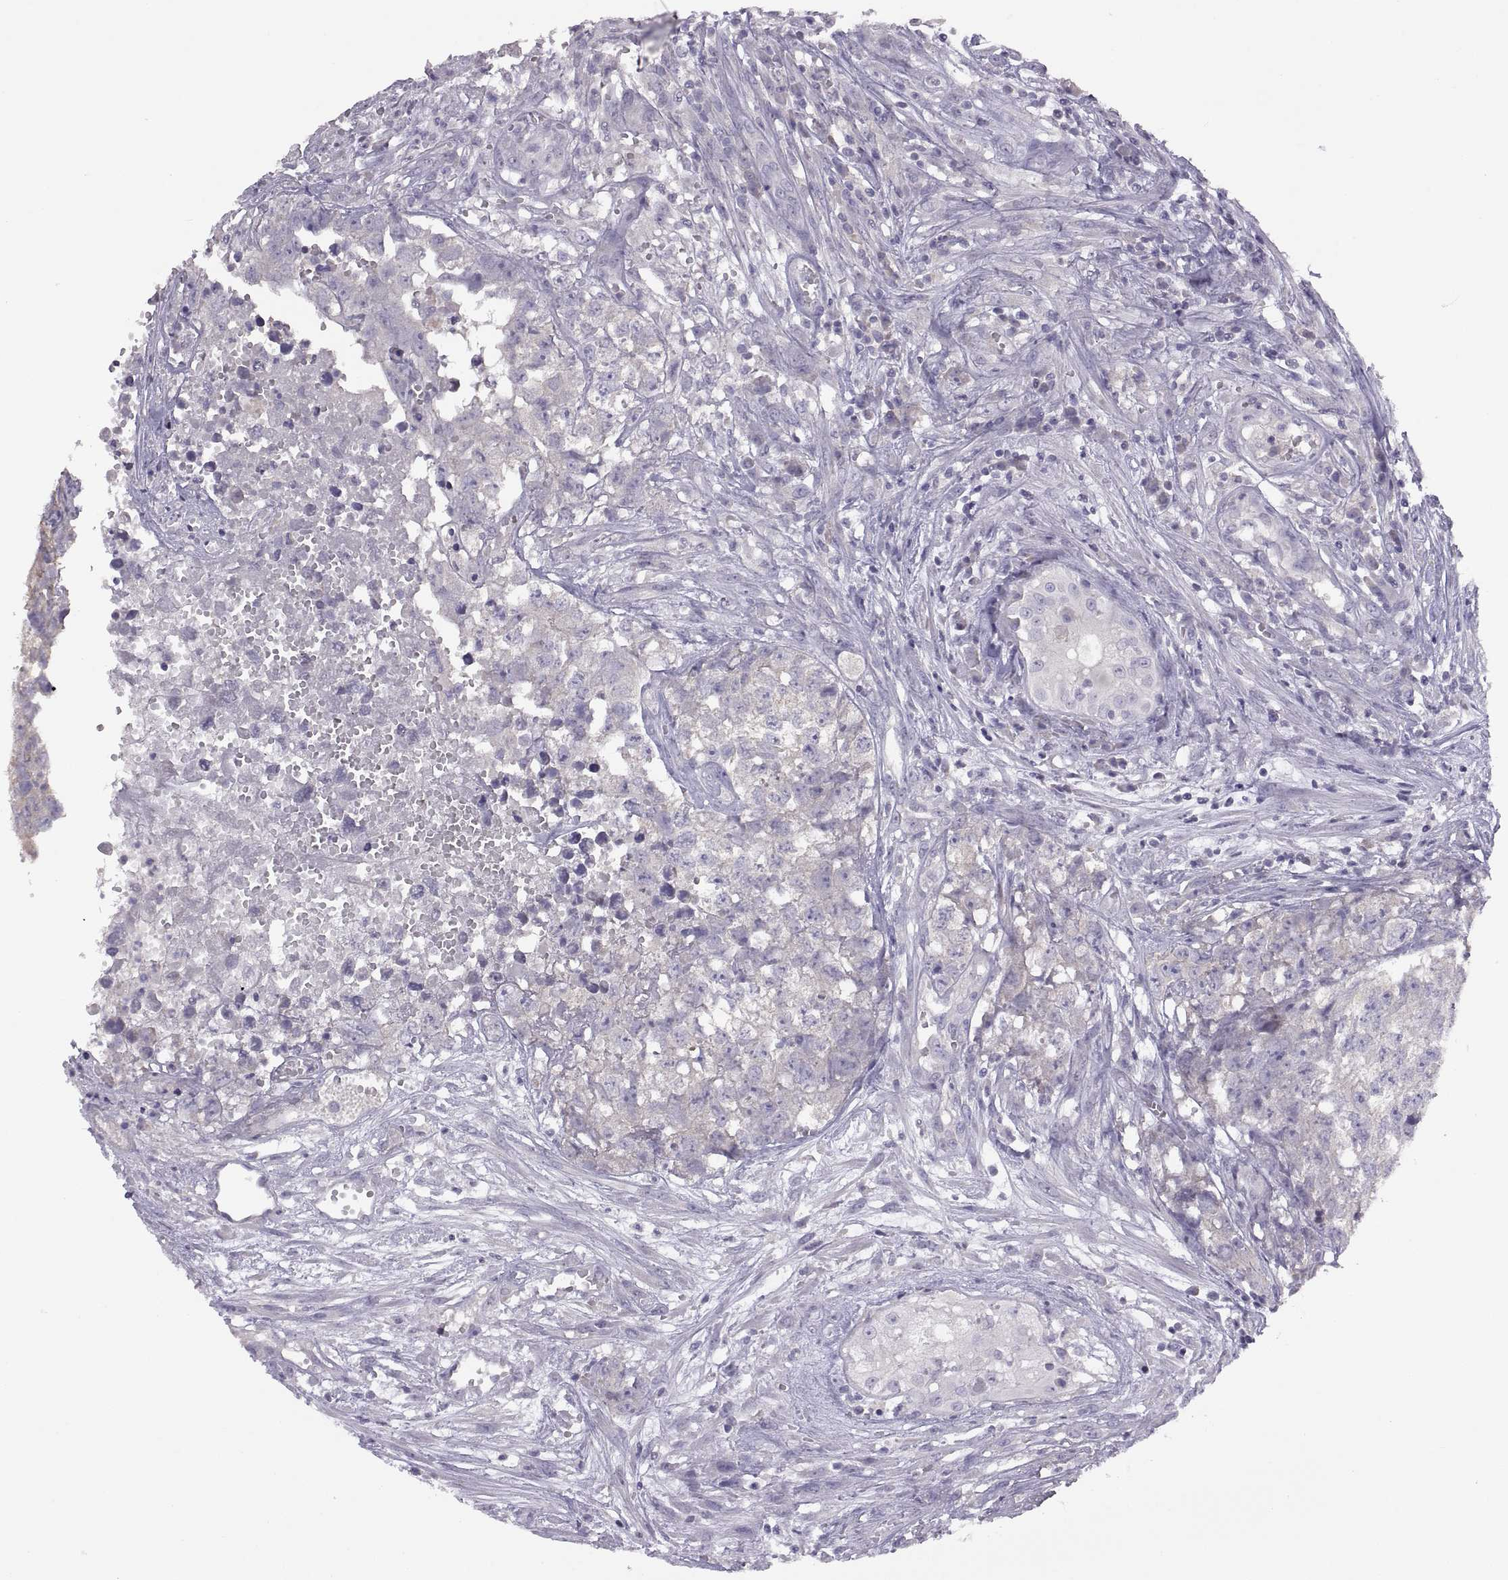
{"staining": {"intensity": "negative", "quantity": "none", "location": "none"}, "tissue": "testis cancer", "cell_type": "Tumor cells", "image_type": "cancer", "snomed": [{"axis": "morphology", "description": "Seminoma, NOS"}, {"axis": "morphology", "description": "Carcinoma, Embryonal, NOS"}, {"axis": "topography", "description": "Testis"}], "caption": "DAB (3,3'-diaminobenzidine) immunohistochemical staining of human embryonal carcinoma (testis) shows no significant staining in tumor cells.", "gene": "TBX19", "patient": {"sex": "male", "age": 22}}